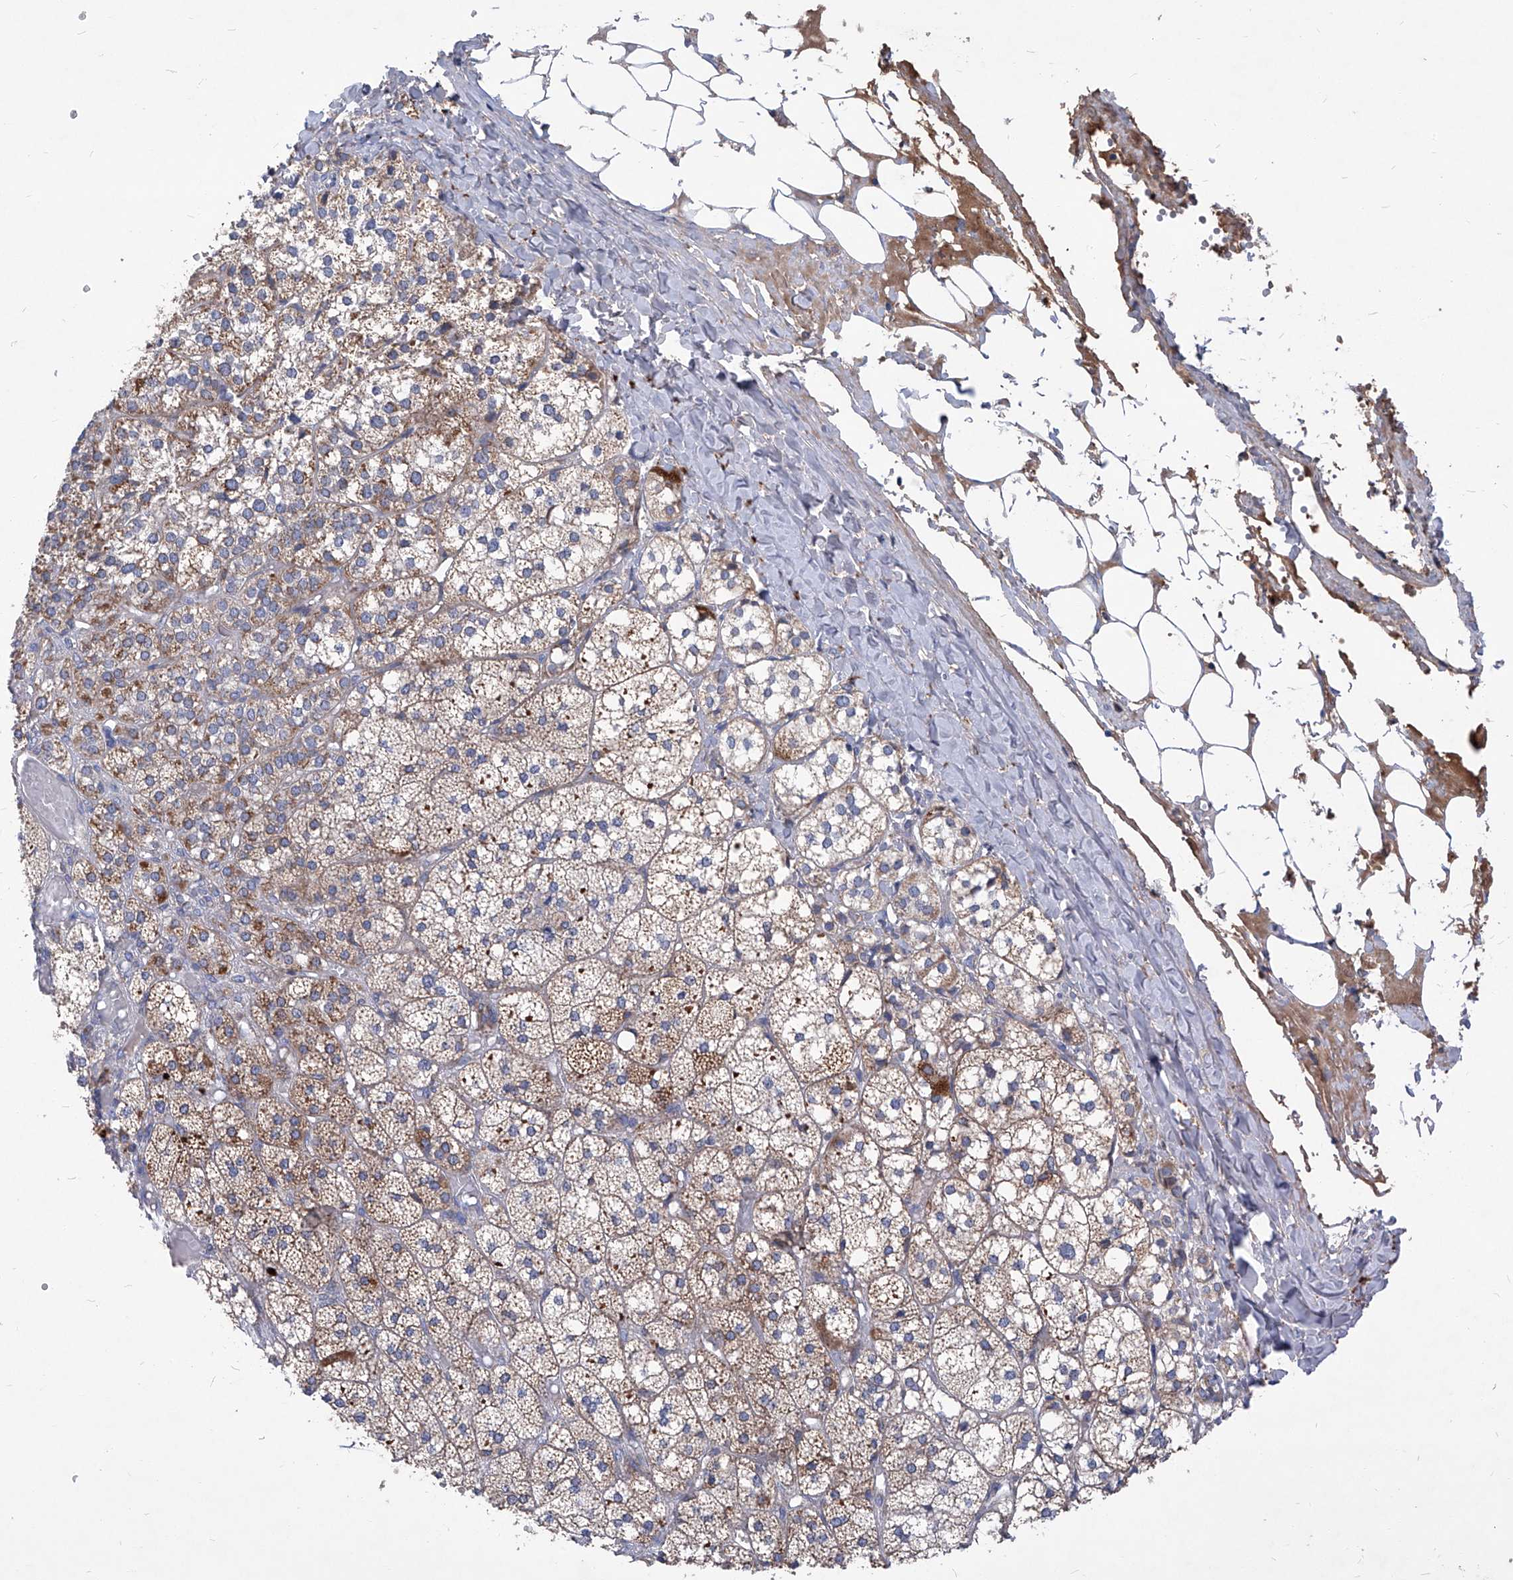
{"staining": {"intensity": "moderate", "quantity": "25%-75%", "location": "cytoplasmic/membranous"}, "tissue": "adrenal gland", "cell_type": "Glandular cells", "image_type": "normal", "snomed": [{"axis": "morphology", "description": "Normal tissue, NOS"}, {"axis": "topography", "description": "Adrenal gland"}], "caption": "High-magnification brightfield microscopy of unremarkable adrenal gland stained with DAB (3,3'-diaminobenzidine) (brown) and counterstained with hematoxylin (blue). glandular cells exhibit moderate cytoplasmic/membranous positivity is appreciated in about25%-75% of cells.", "gene": "EPHA8", "patient": {"sex": "female", "age": 61}}